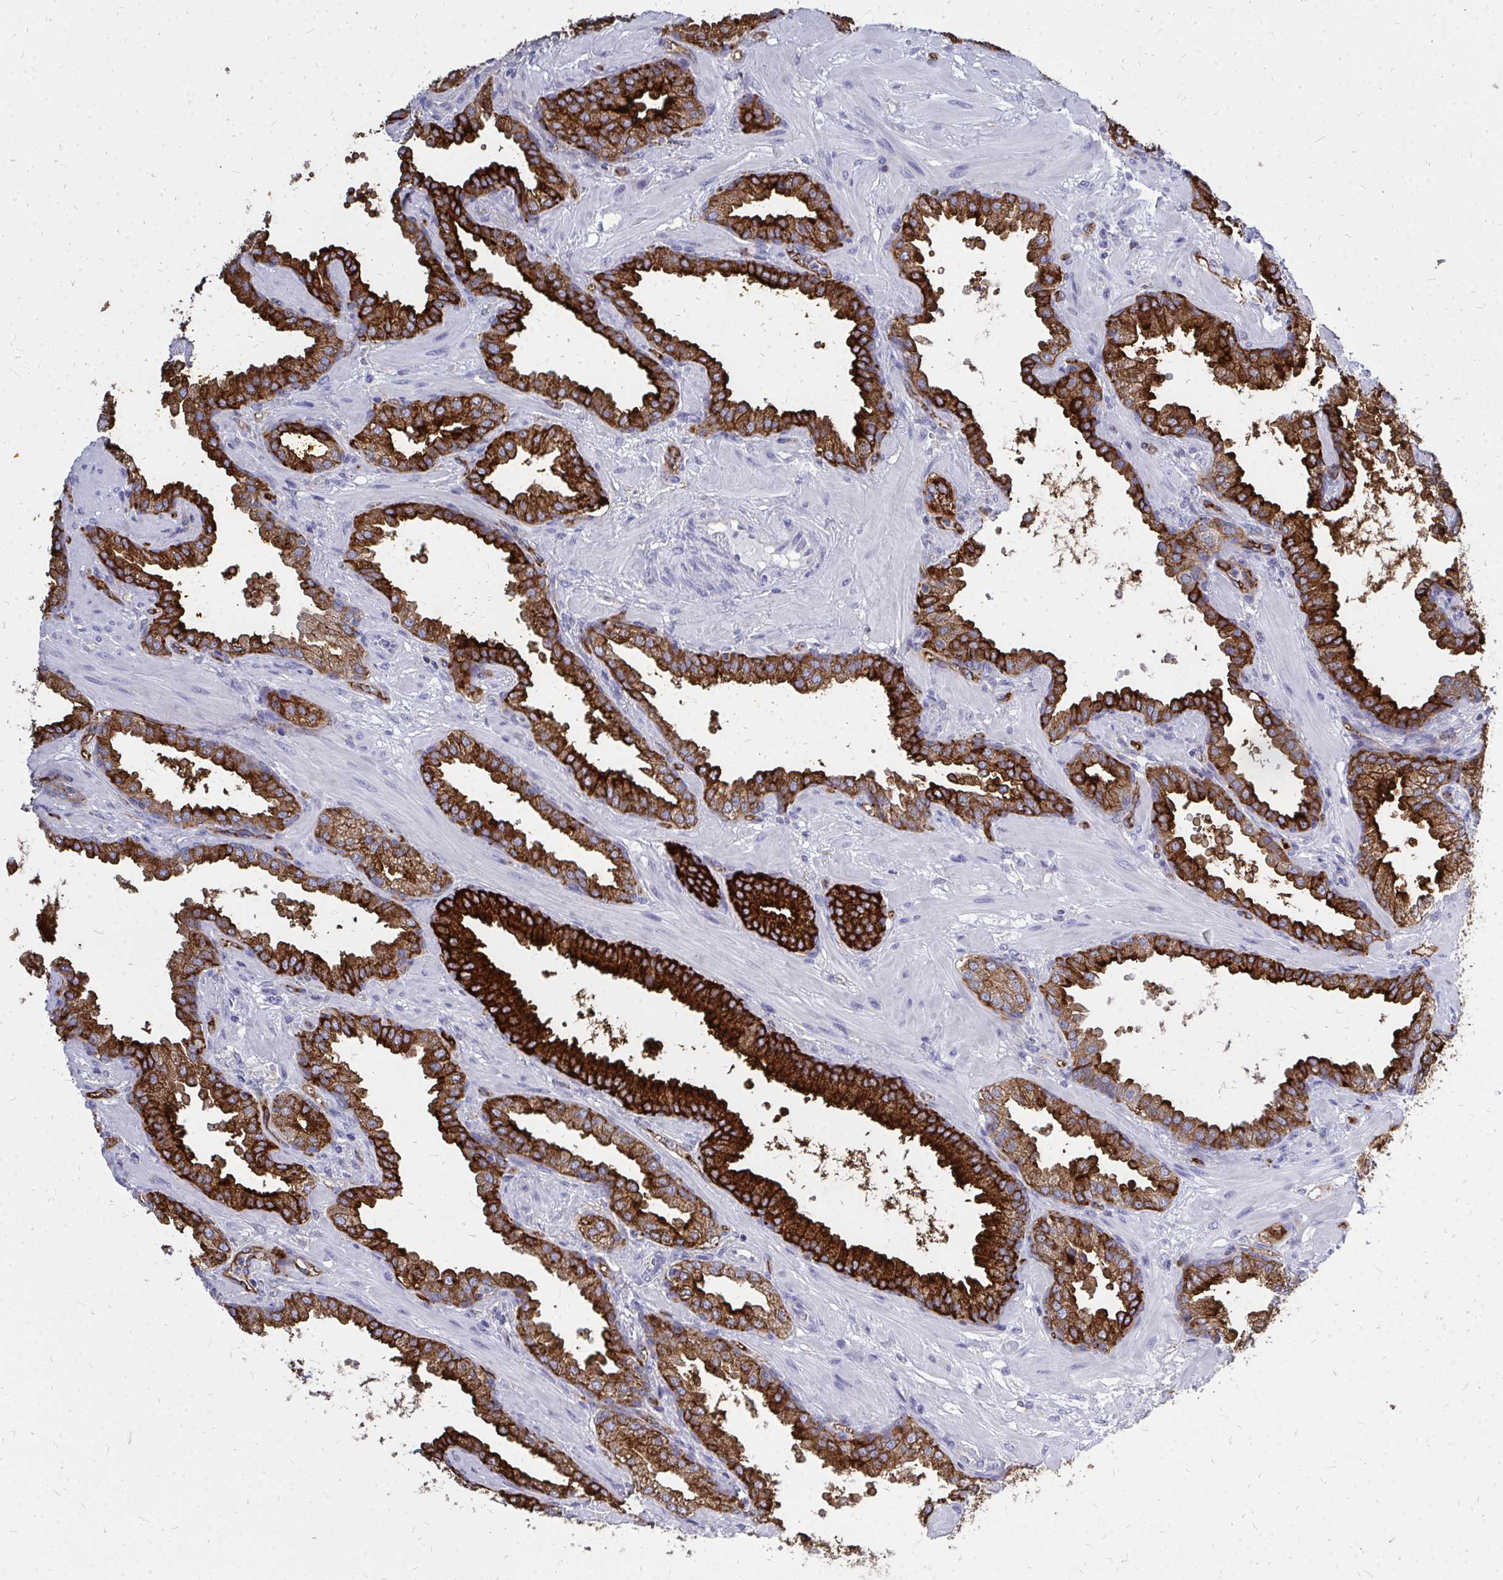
{"staining": {"intensity": "strong", "quantity": ">75%", "location": "cytoplasmic/membranous"}, "tissue": "prostate cancer", "cell_type": "Tumor cells", "image_type": "cancer", "snomed": [{"axis": "morphology", "description": "Adenocarcinoma, High grade"}, {"axis": "topography", "description": "Prostate"}], "caption": "Tumor cells demonstrate high levels of strong cytoplasmic/membranous staining in about >75% of cells in prostate adenocarcinoma (high-grade).", "gene": "MARCKSL1", "patient": {"sex": "male", "age": 60}}